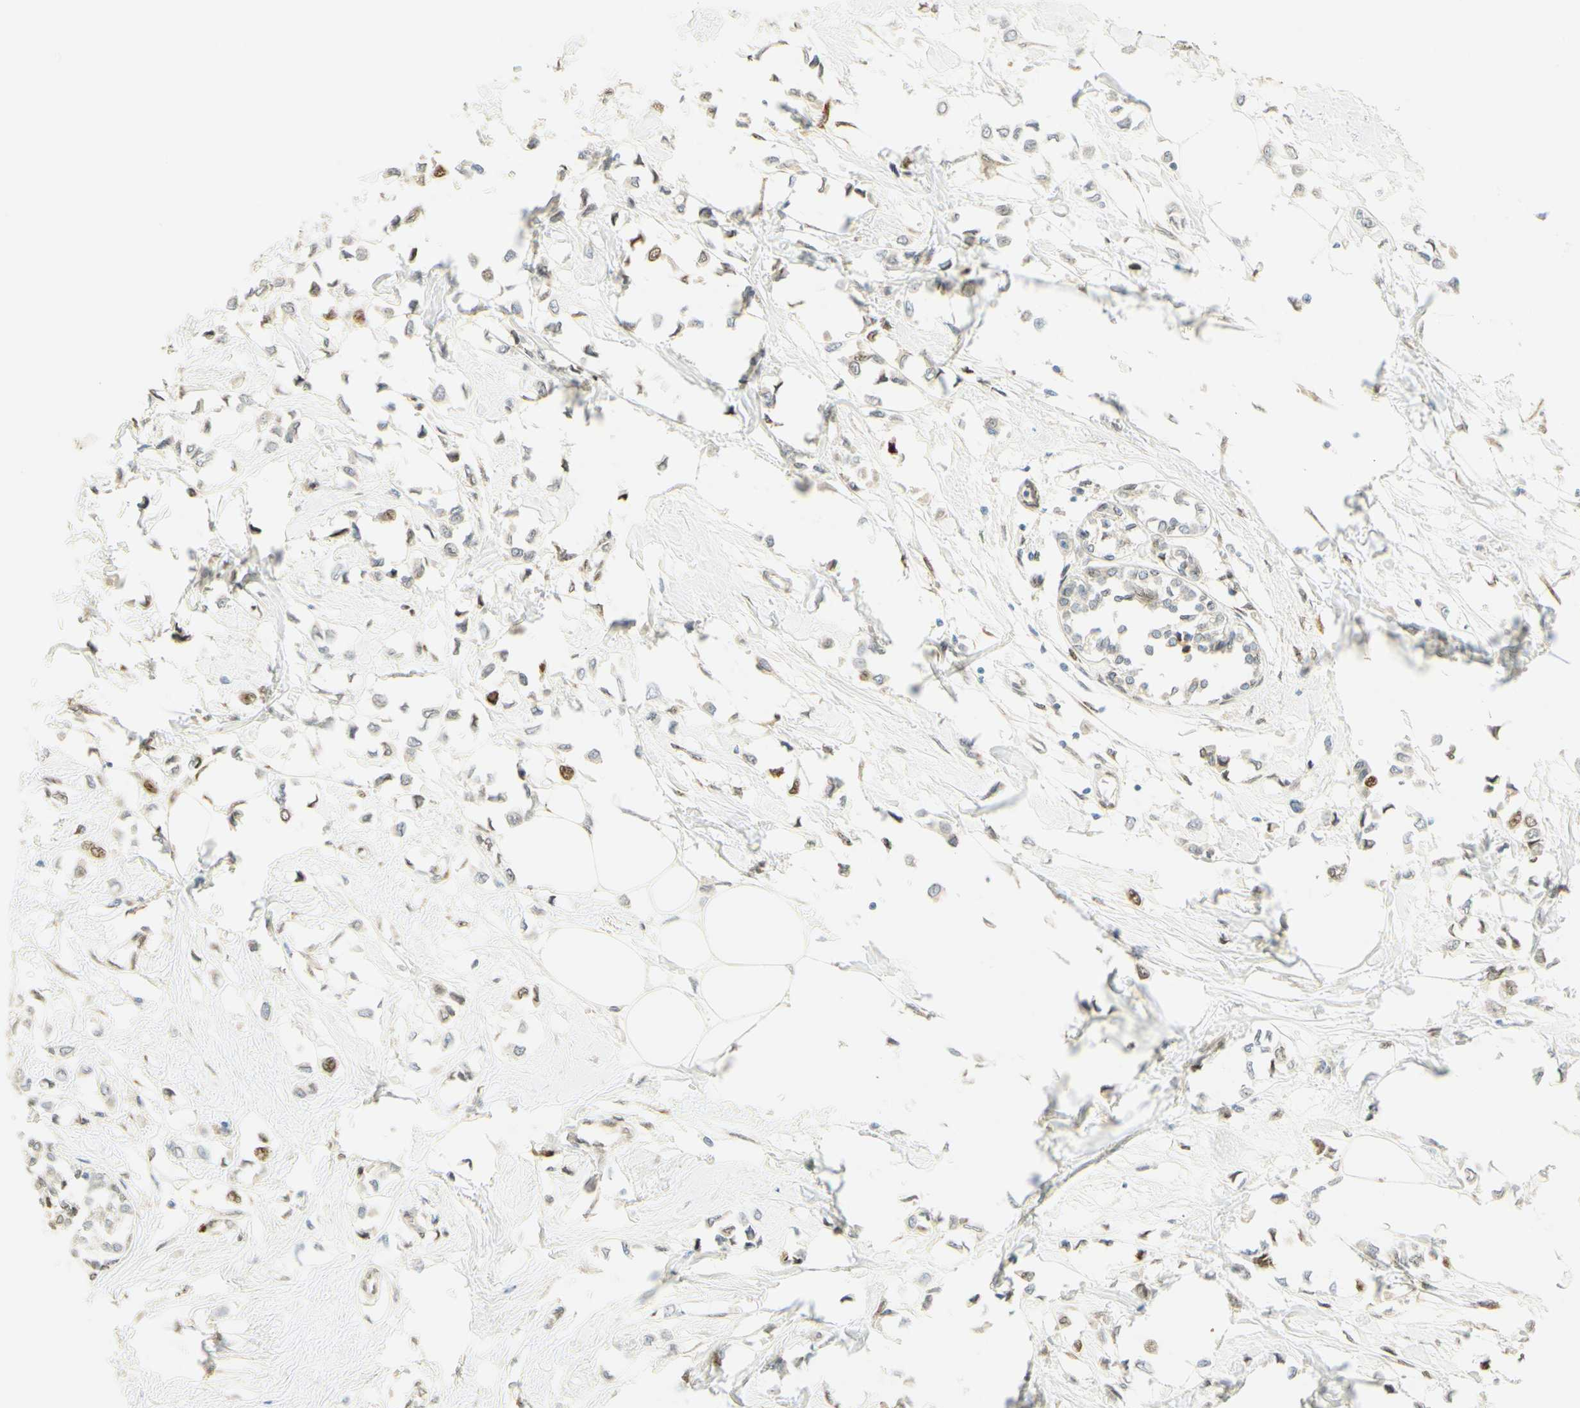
{"staining": {"intensity": "moderate", "quantity": "<25%", "location": "nuclear"}, "tissue": "breast cancer", "cell_type": "Tumor cells", "image_type": "cancer", "snomed": [{"axis": "morphology", "description": "Lobular carcinoma"}, {"axis": "topography", "description": "Breast"}], "caption": "IHC image of lobular carcinoma (breast) stained for a protein (brown), which shows low levels of moderate nuclear staining in about <25% of tumor cells.", "gene": "E2F1", "patient": {"sex": "female", "age": 51}}